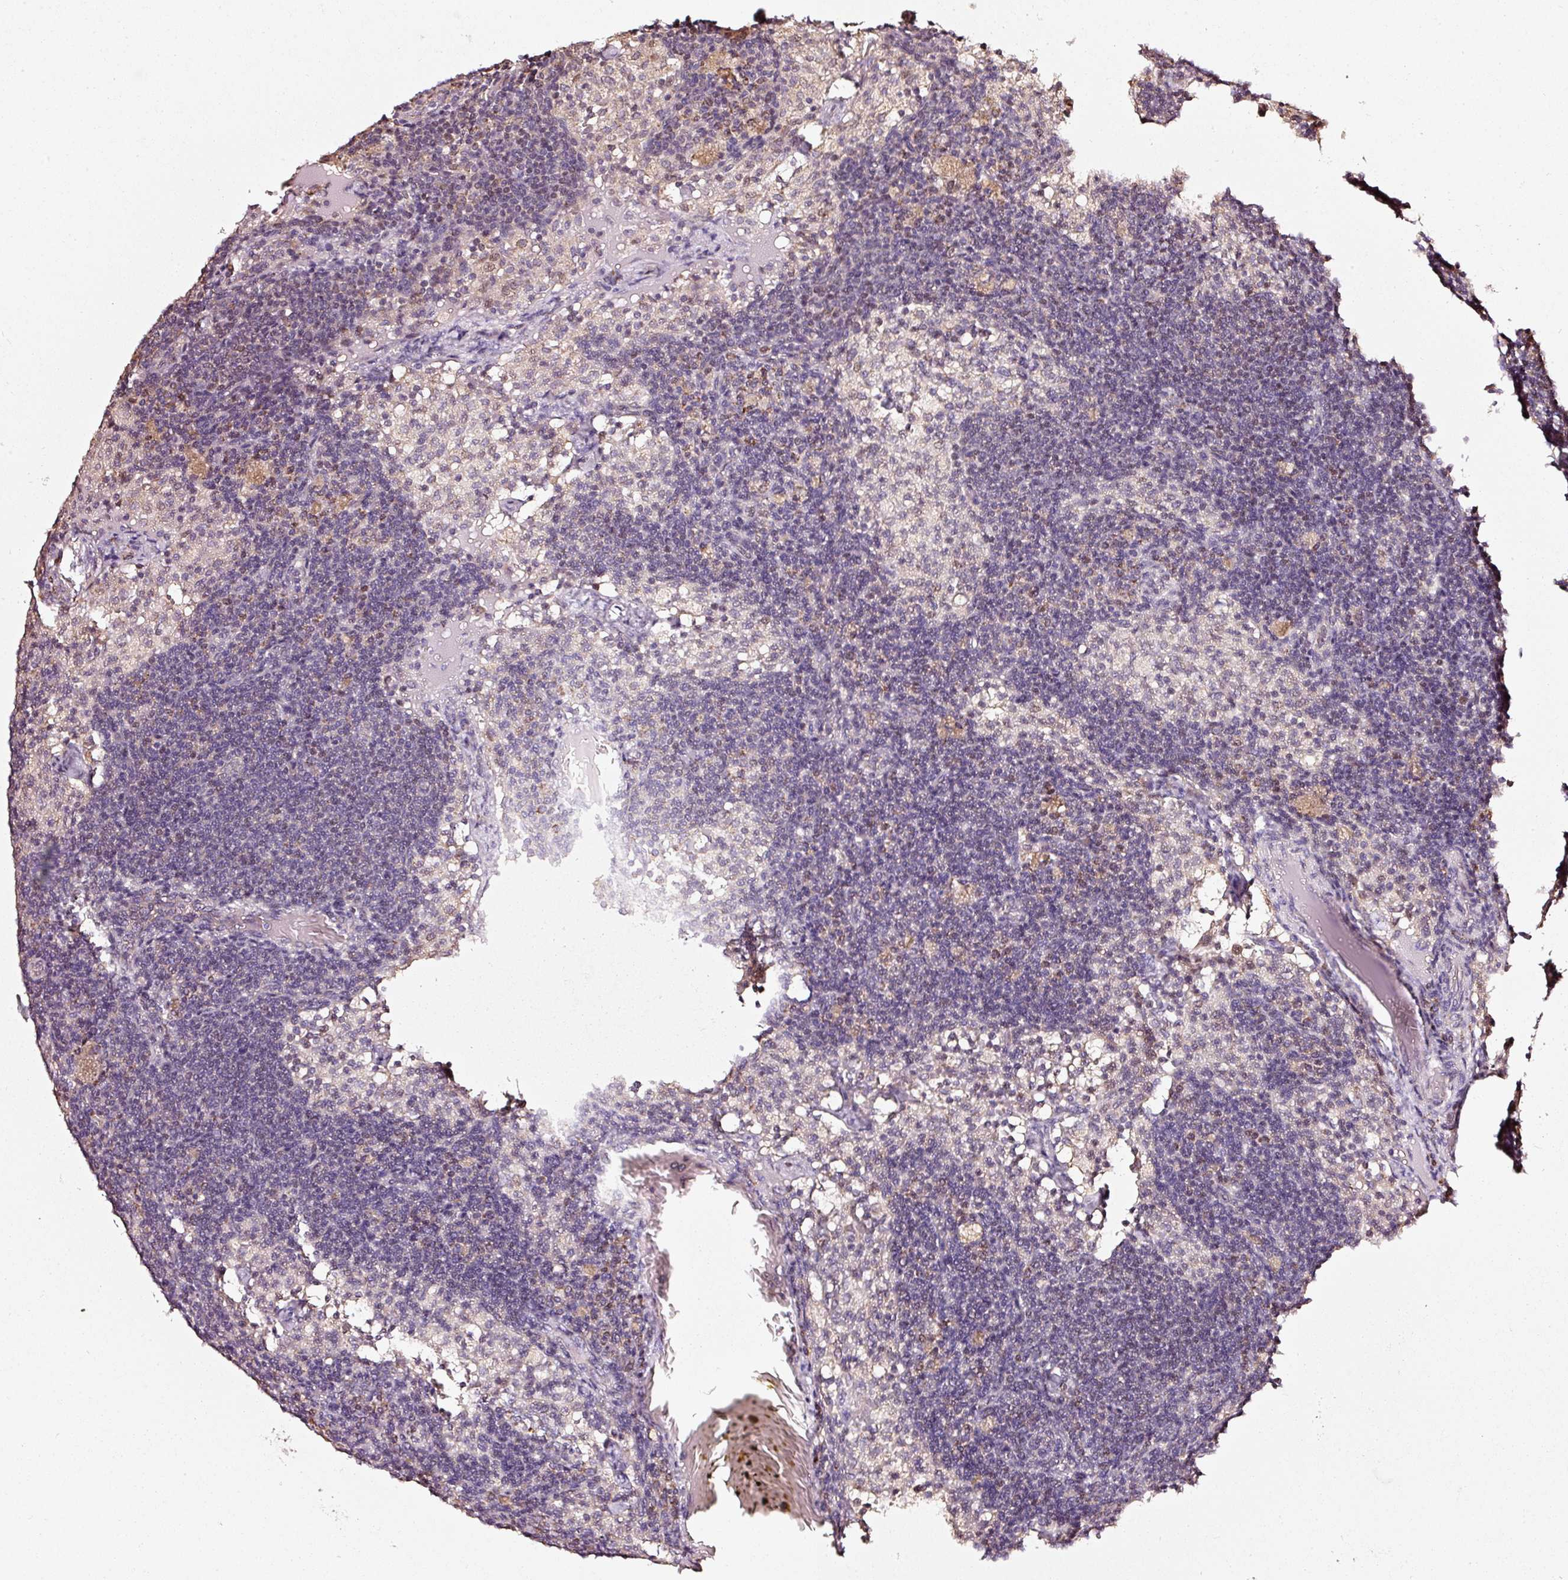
{"staining": {"intensity": "weak", "quantity": "<25%", "location": "nuclear"}, "tissue": "lymph node", "cell_type": "Germinal center cells", "image_type": "normal", "snomed": [{"axis": "morphology", "description": "Normal tissue, NOS"}, {"axis": "topography", "description": "Lymph node"}], "caption": "The photomicrograph exhibits no staining of germinal center cells in benign lymph node. Nuclei are stained in blue.", "gene": "RAB35", "patient": {"sex": "male", "age": 49}}